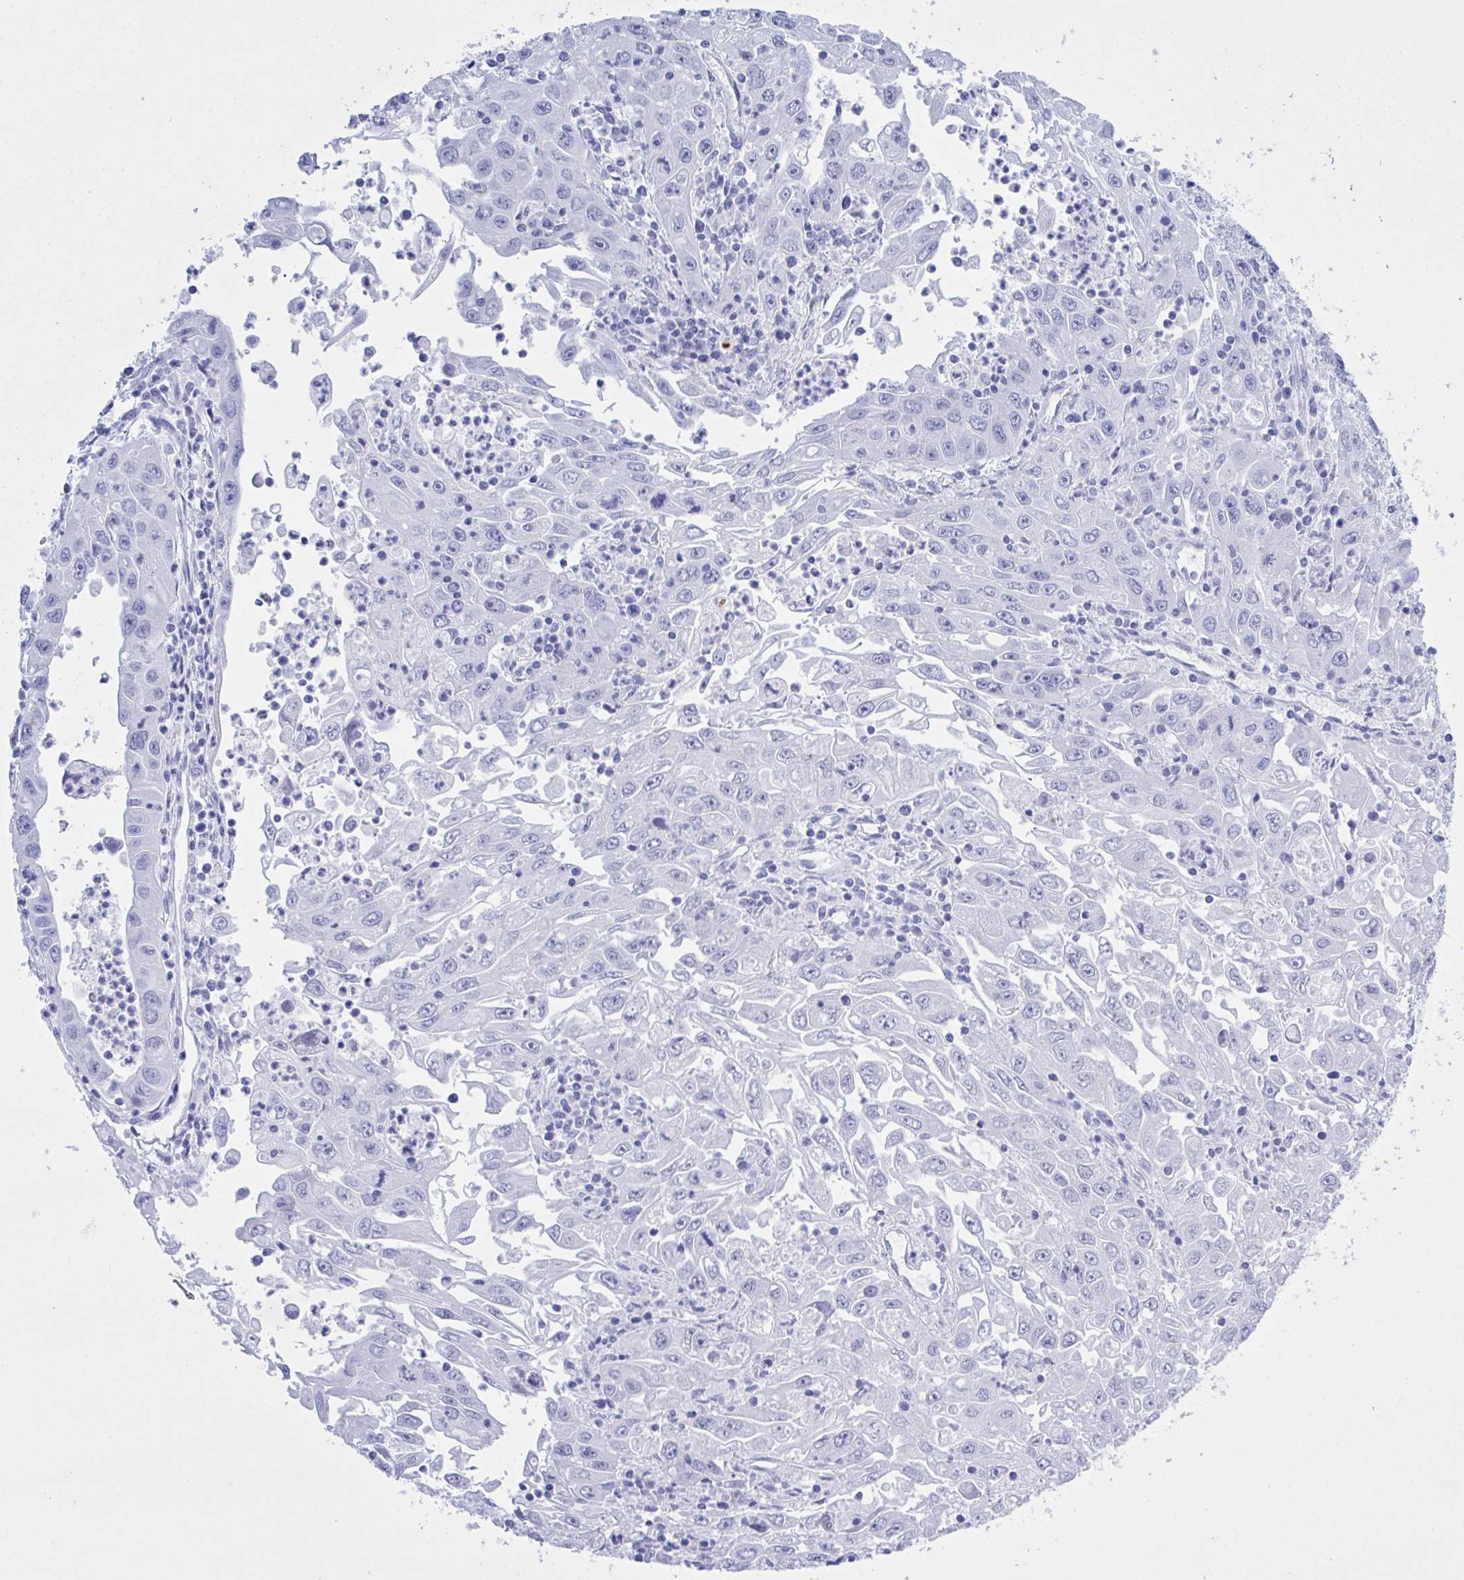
{"staining": {"intensity": "negative", "quantity": "none", "location": "none"}, "tissue": "endometrial cancer", "cell_type": "Tumor cells", "image_type": "cancer", "snomed": [{"axis": "morphology", "description": "Adenocarcinoma, NOS"}, {"axis": "topography", "description": "Uterus"}], "caption": "Immunohistochemistry (IHC) of endometrial cancer displays no positivity in tumor cells.", "gene": "BEX5", "patient": {"sex": "female", "age": 62}}